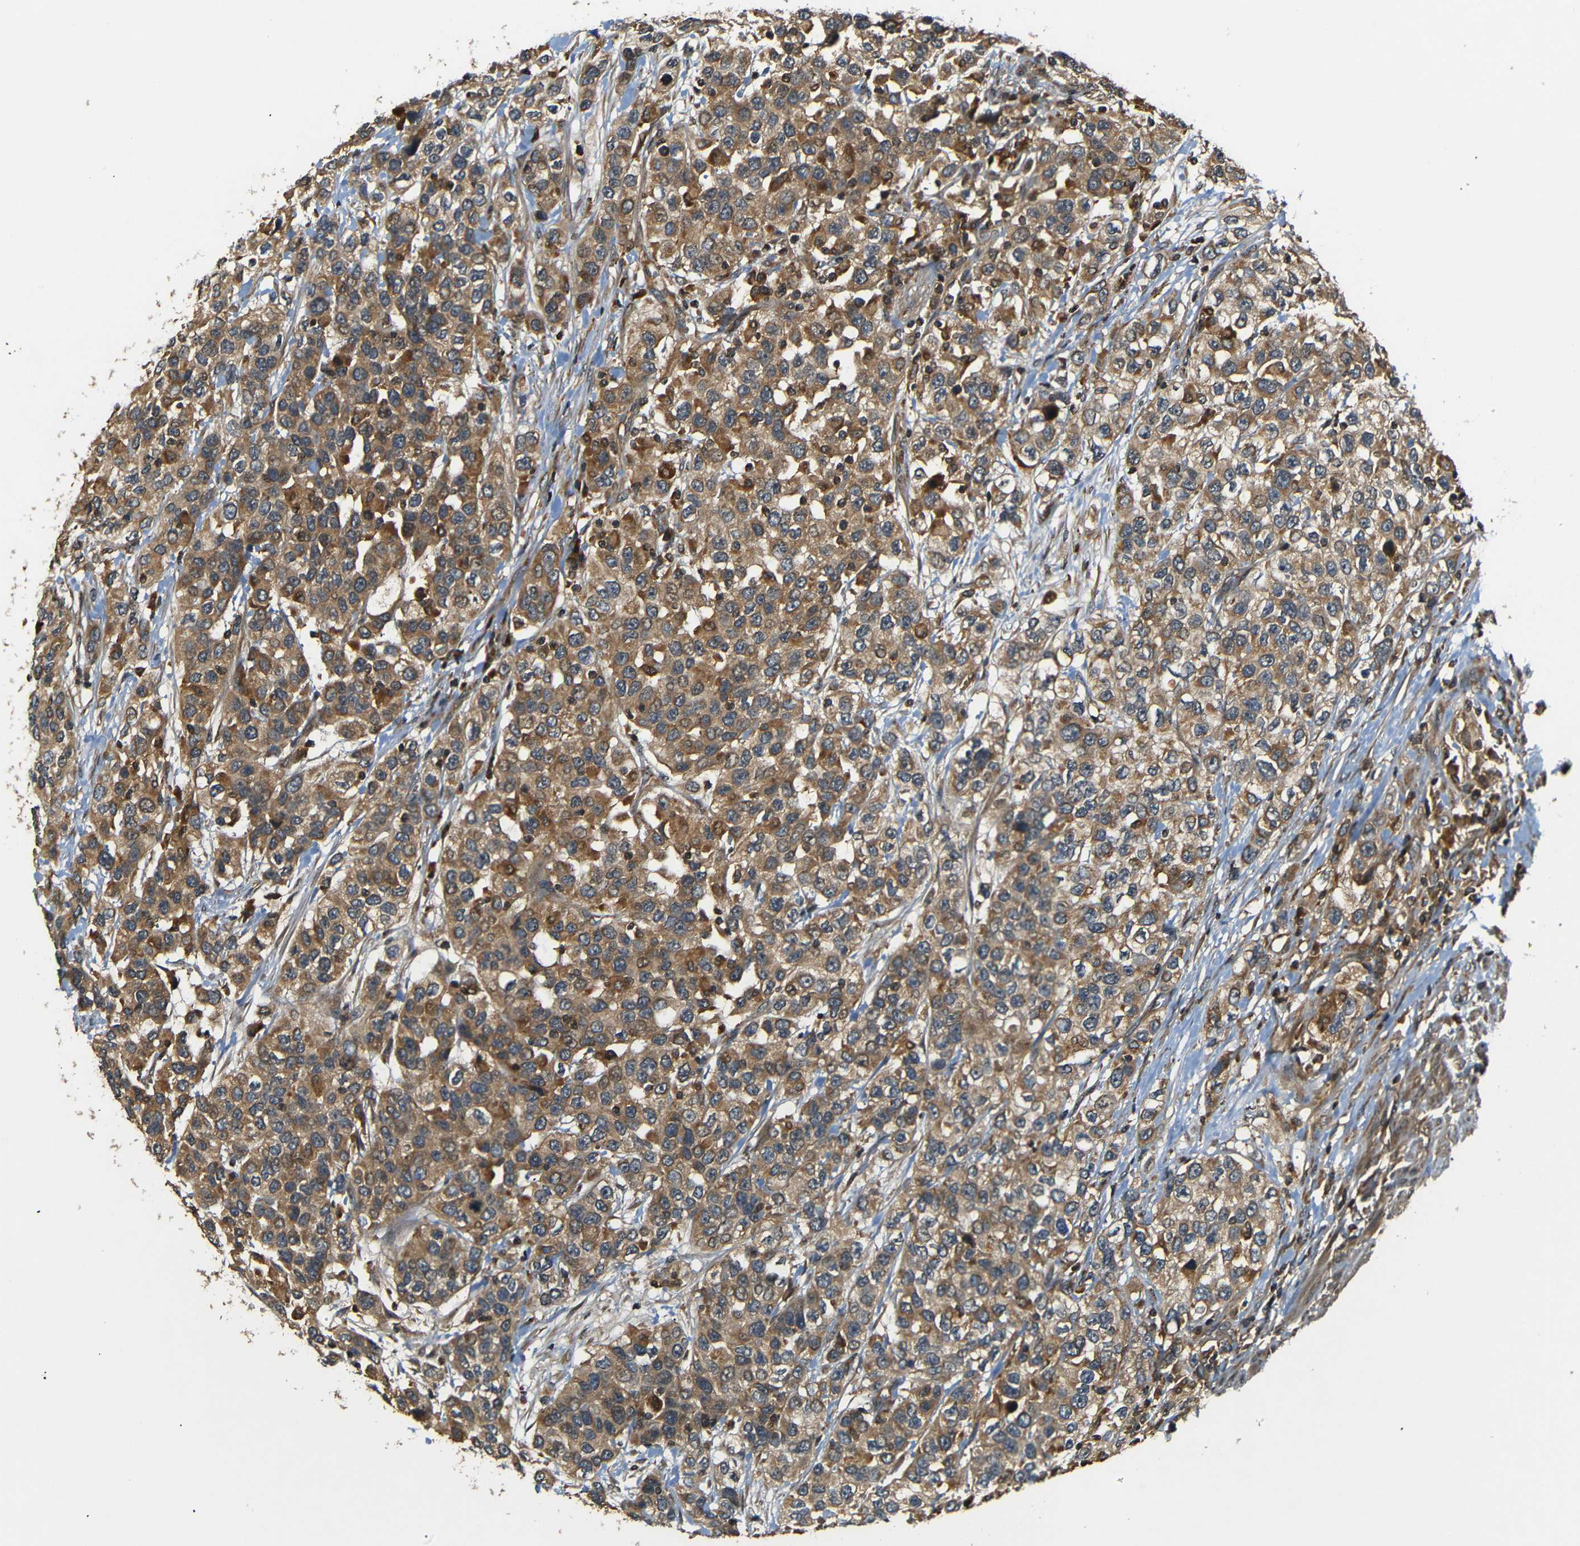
{"staining": {"intensity": "moderate", "quantity": ">75%", "location": "cytoplasmic/membranous"}, "tissue": "urothelial cancer", "cell_type": "Tumor cells", "image_type": "cancer", "snomed": [{"axis": "morphology", "description": "Urothelial carcinoma, High grade"}, {"axis": "topography", "description": "Urinary bladder"}], "caption": "A brown stain shows moderate cytoplasmic/membranous expression of a protein in high-grade urothelial carcinoma tumor cells. Immunohistochemistry (ihc) stains the protein of interest in brown and the nuclei are stained blue.", "gene": "TANK", "patient": {"sex": "female", "age": 80}}